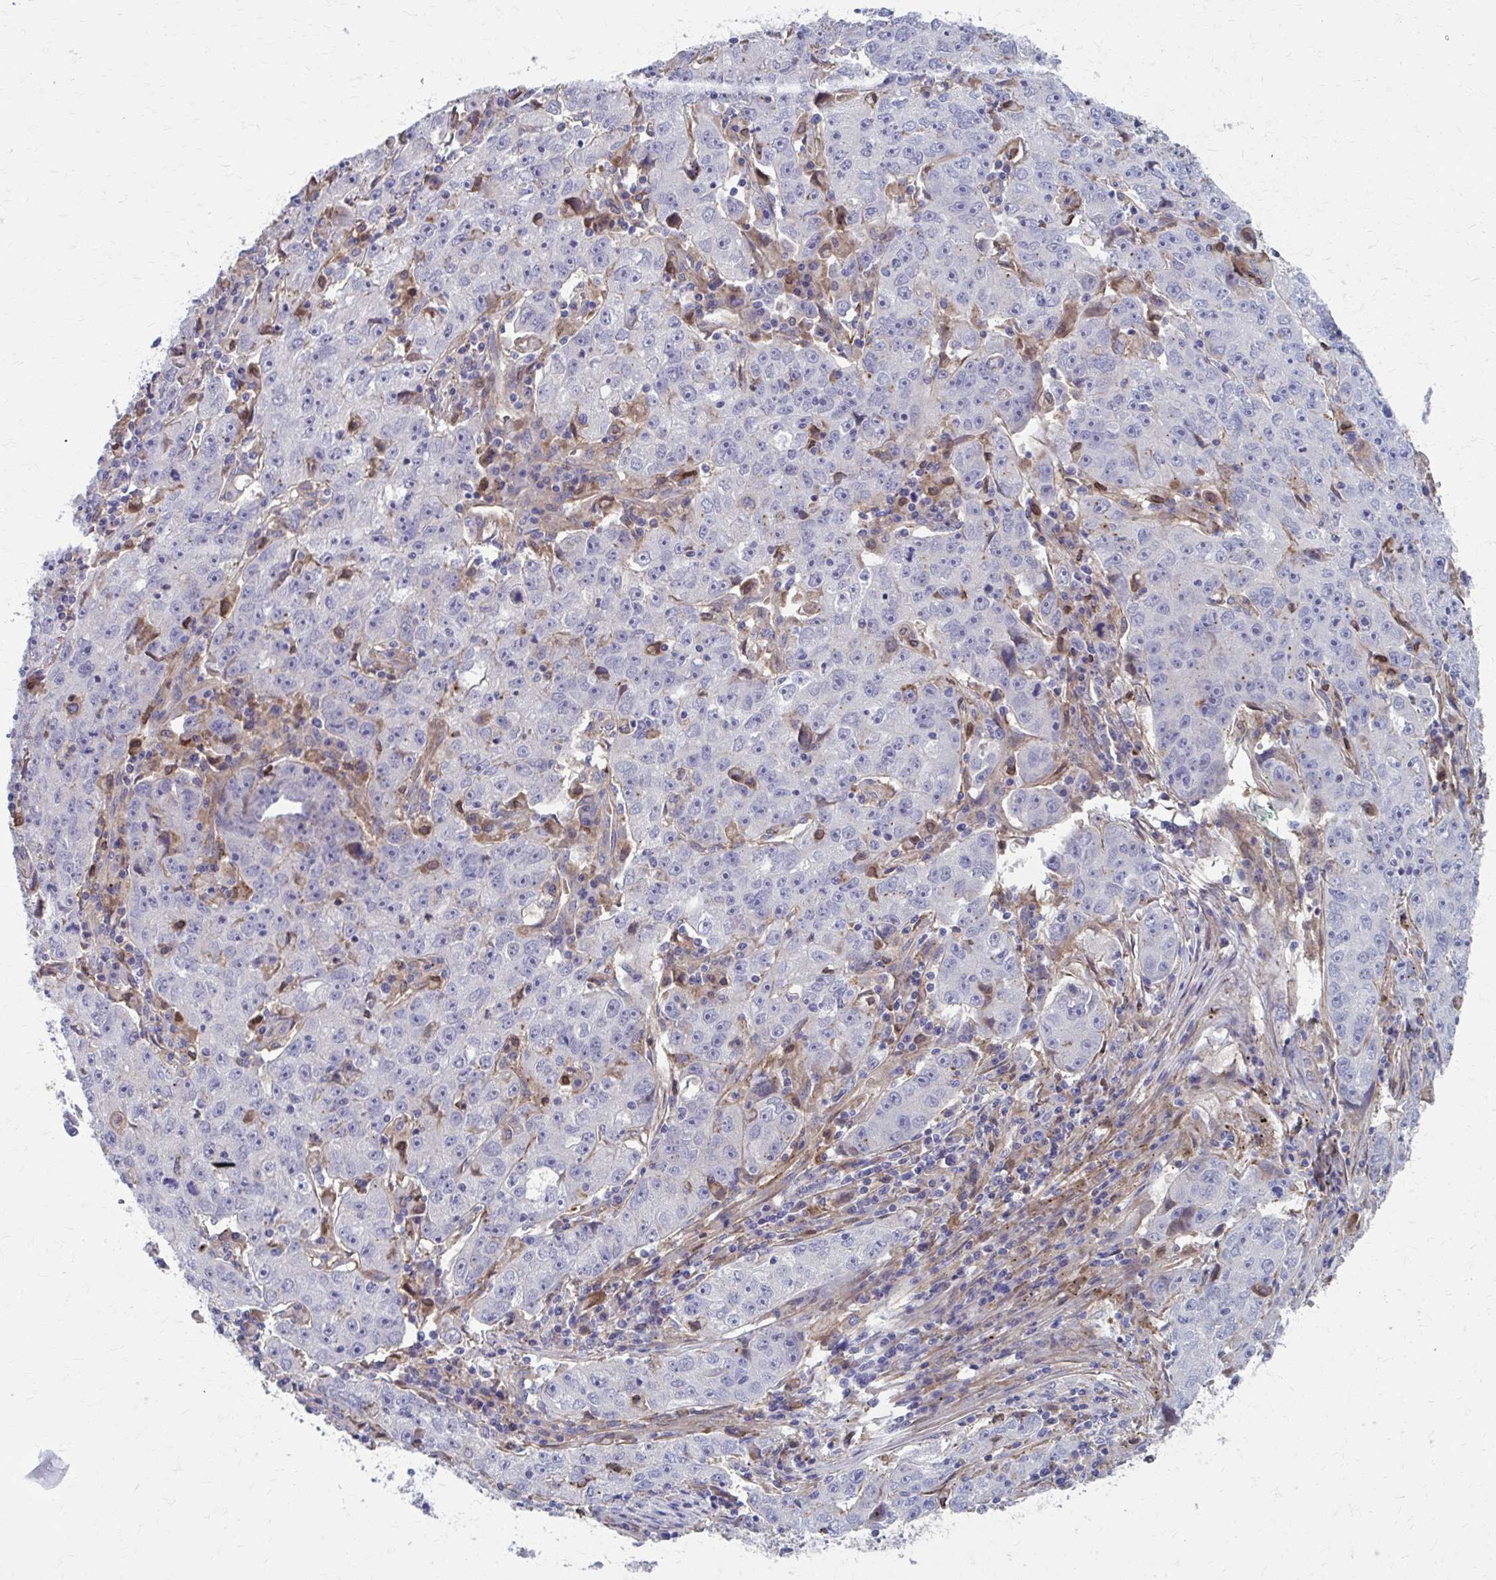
{"staining": {"intensity": "negative", "quantity": "none", "location": "none"}, "tissue": "lung cancer", "cell_type": "Tumor cells", "image_type": "cancer", "snomed": [{"axis": "morphology", "description": "Normal morphology"}, {"axis": "morphology", "description": "Adenocarcinoma, NOS"}, {"axis": "topography", "description": "Lymph node"}, {"axis": "topography", "description": "Lung"}], "caption": "Protein analysis of lung adenocarcinoma displays no significant staining in tumor cells.", "gene": "MMP14", "patient": {"sex": "female", "age": 57}}